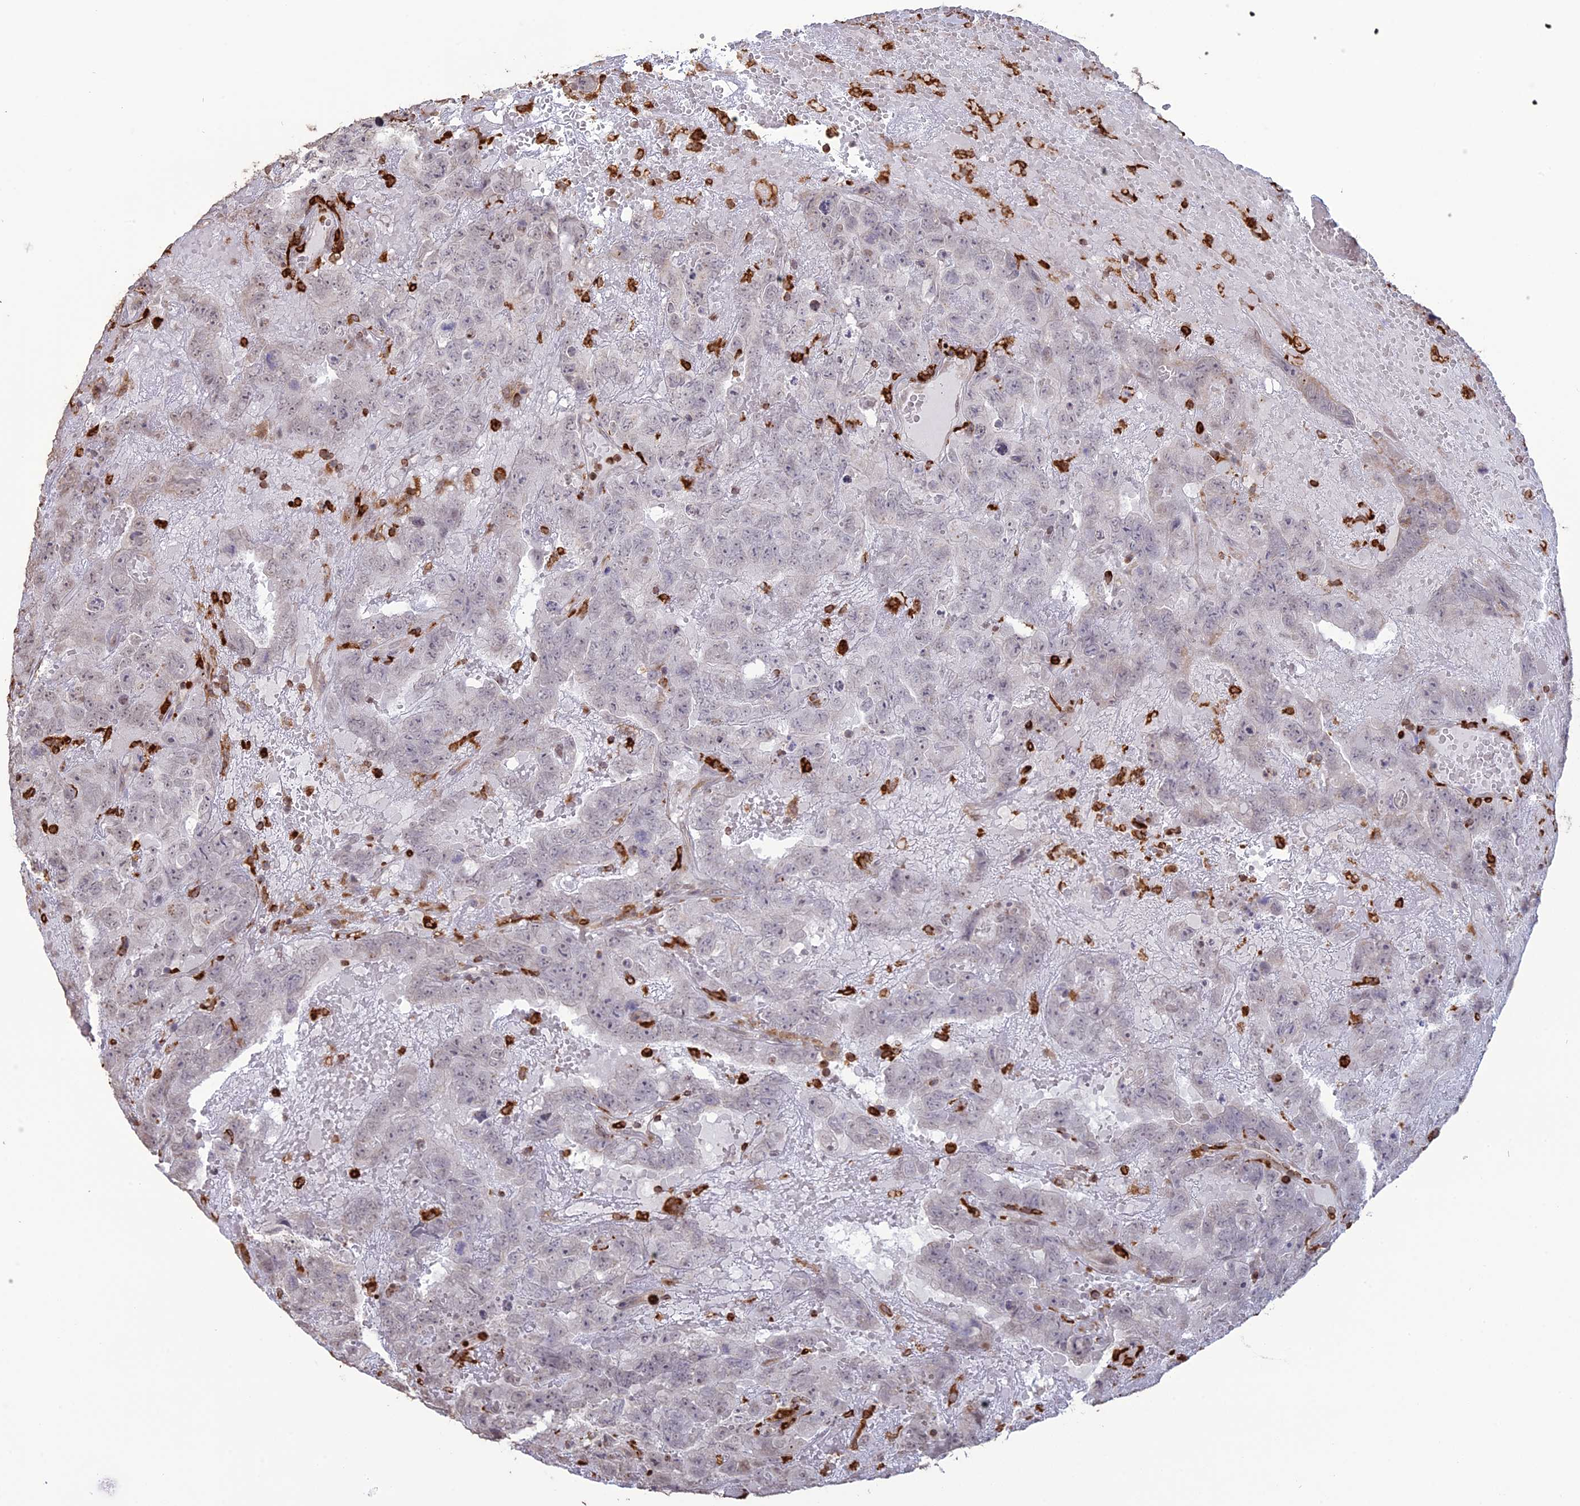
{"staining": {"intensity": "negative", "quantity": "none", "location": "none"}, "tissue": "testis cancer", "cell_type": "Tumor cells", "image_type": "cancer", "snomed": [{"axis": "morphology", "description": "Carcinoma, Embryonal, NOS"}, {"axis": "topography", "description": "Testis"}], "caption": "High power microscopy photomicrograph of an IHC histopathology image of testis cancer, revealing no significant positivity in tumor cells.", "gene": "APOBR", "patient": {"sex": "male", "age": 45}}